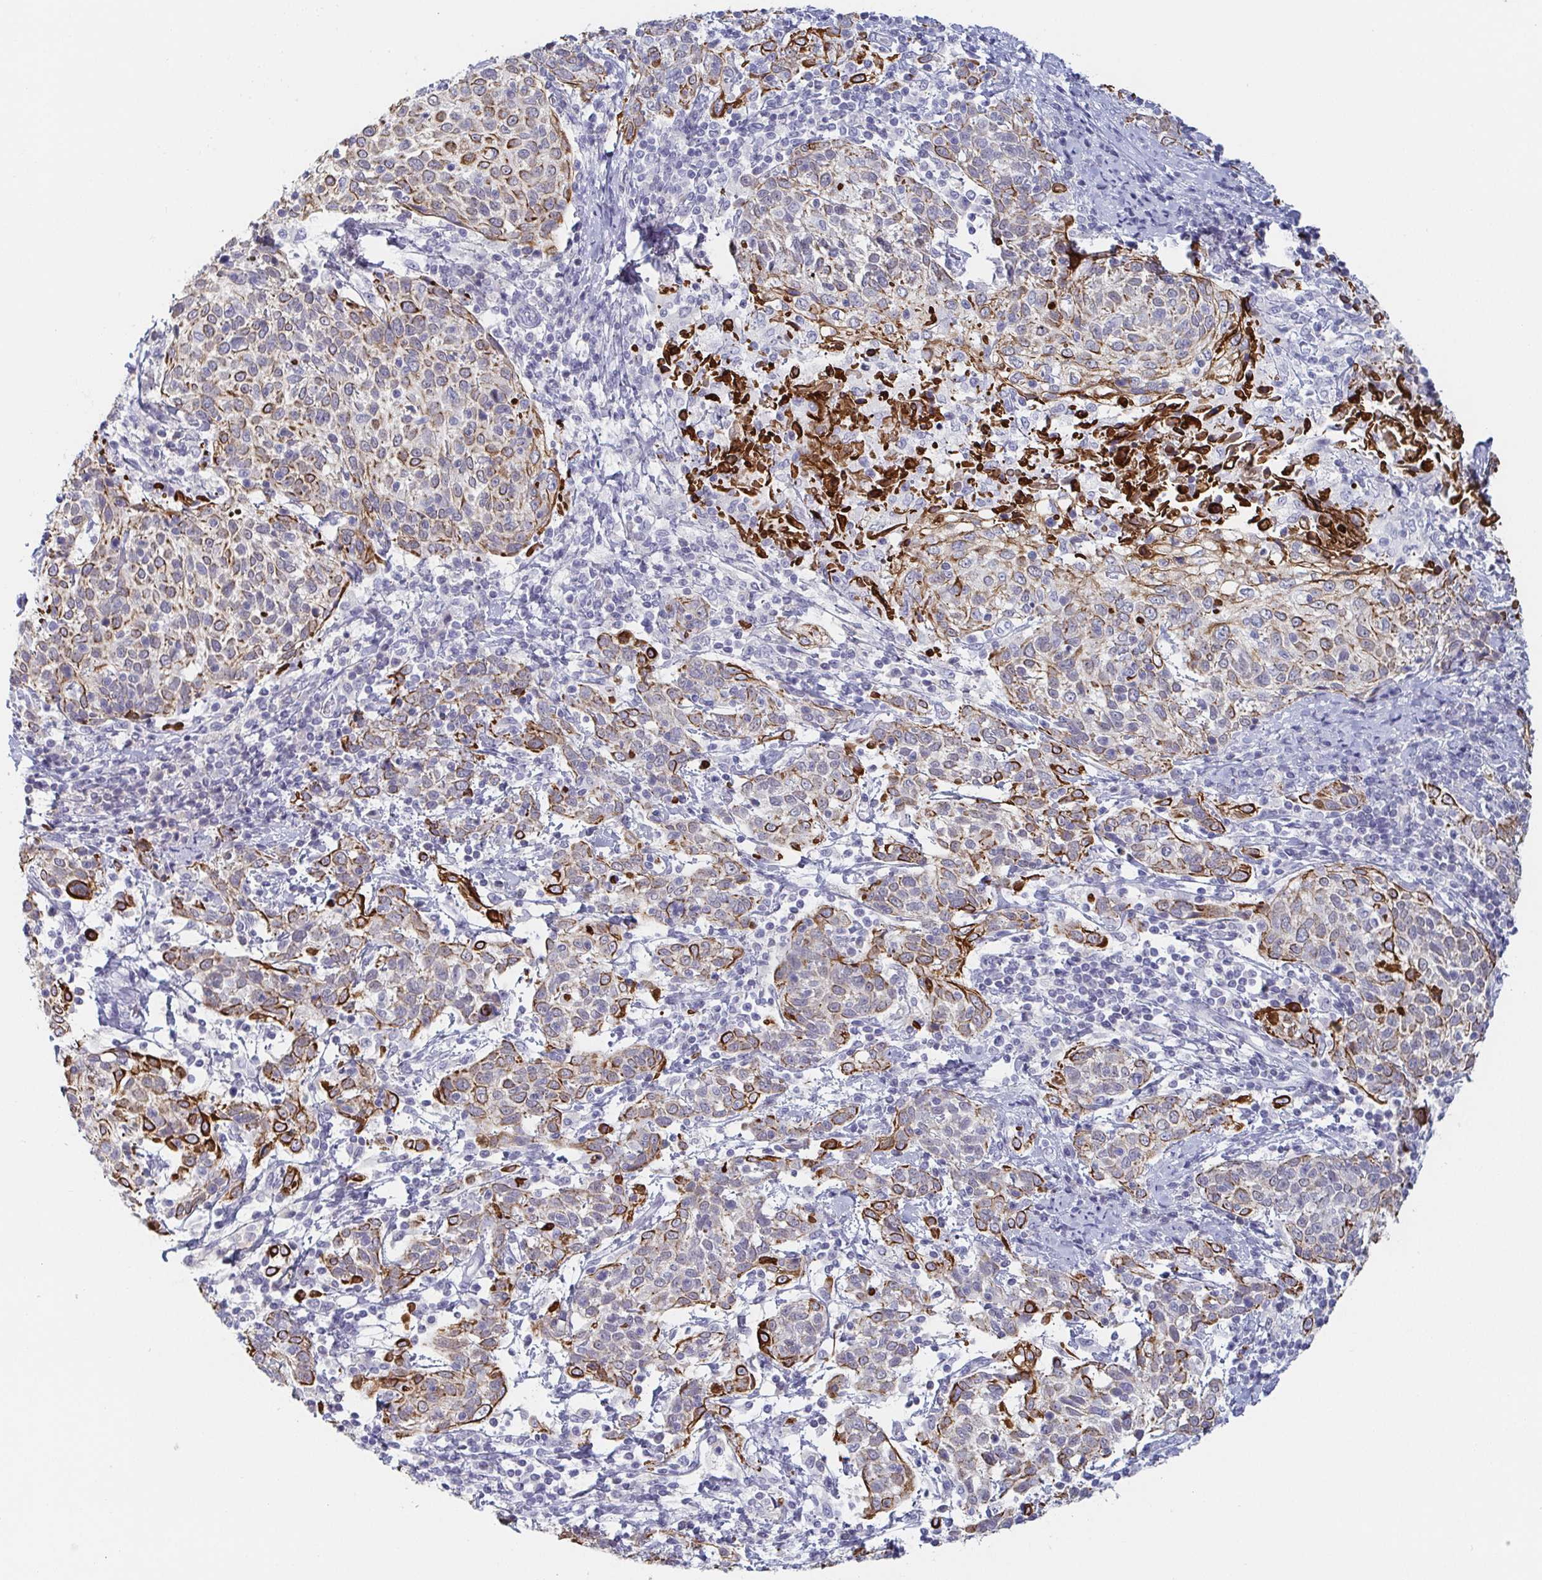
{"staining": {"intensity": "moderate", "quantity": "25%-75%", "location": "cytoplasmic/membranous"}, "tissue": "cervical cancer", "cell_type": "Tumor cells", "image_type": "cancer", "snomed": [{"axis": "morphology", "description": "Squamous cell carcinoma, NOS"}, {"axis": "topography", "description": "Cervix"}], "caption": "A micrograph of human cervical squamous cell carcinoma stained for a protein demonstrates moderate cytoplasmic/membranous brown staining in tumor cells. (DAB (3,3'-diaminobenzidine) = brown stain, brightfield microscopy at high magnification).", "gene": "RHOV", "patient": {"sex": "female", "age": 61}}